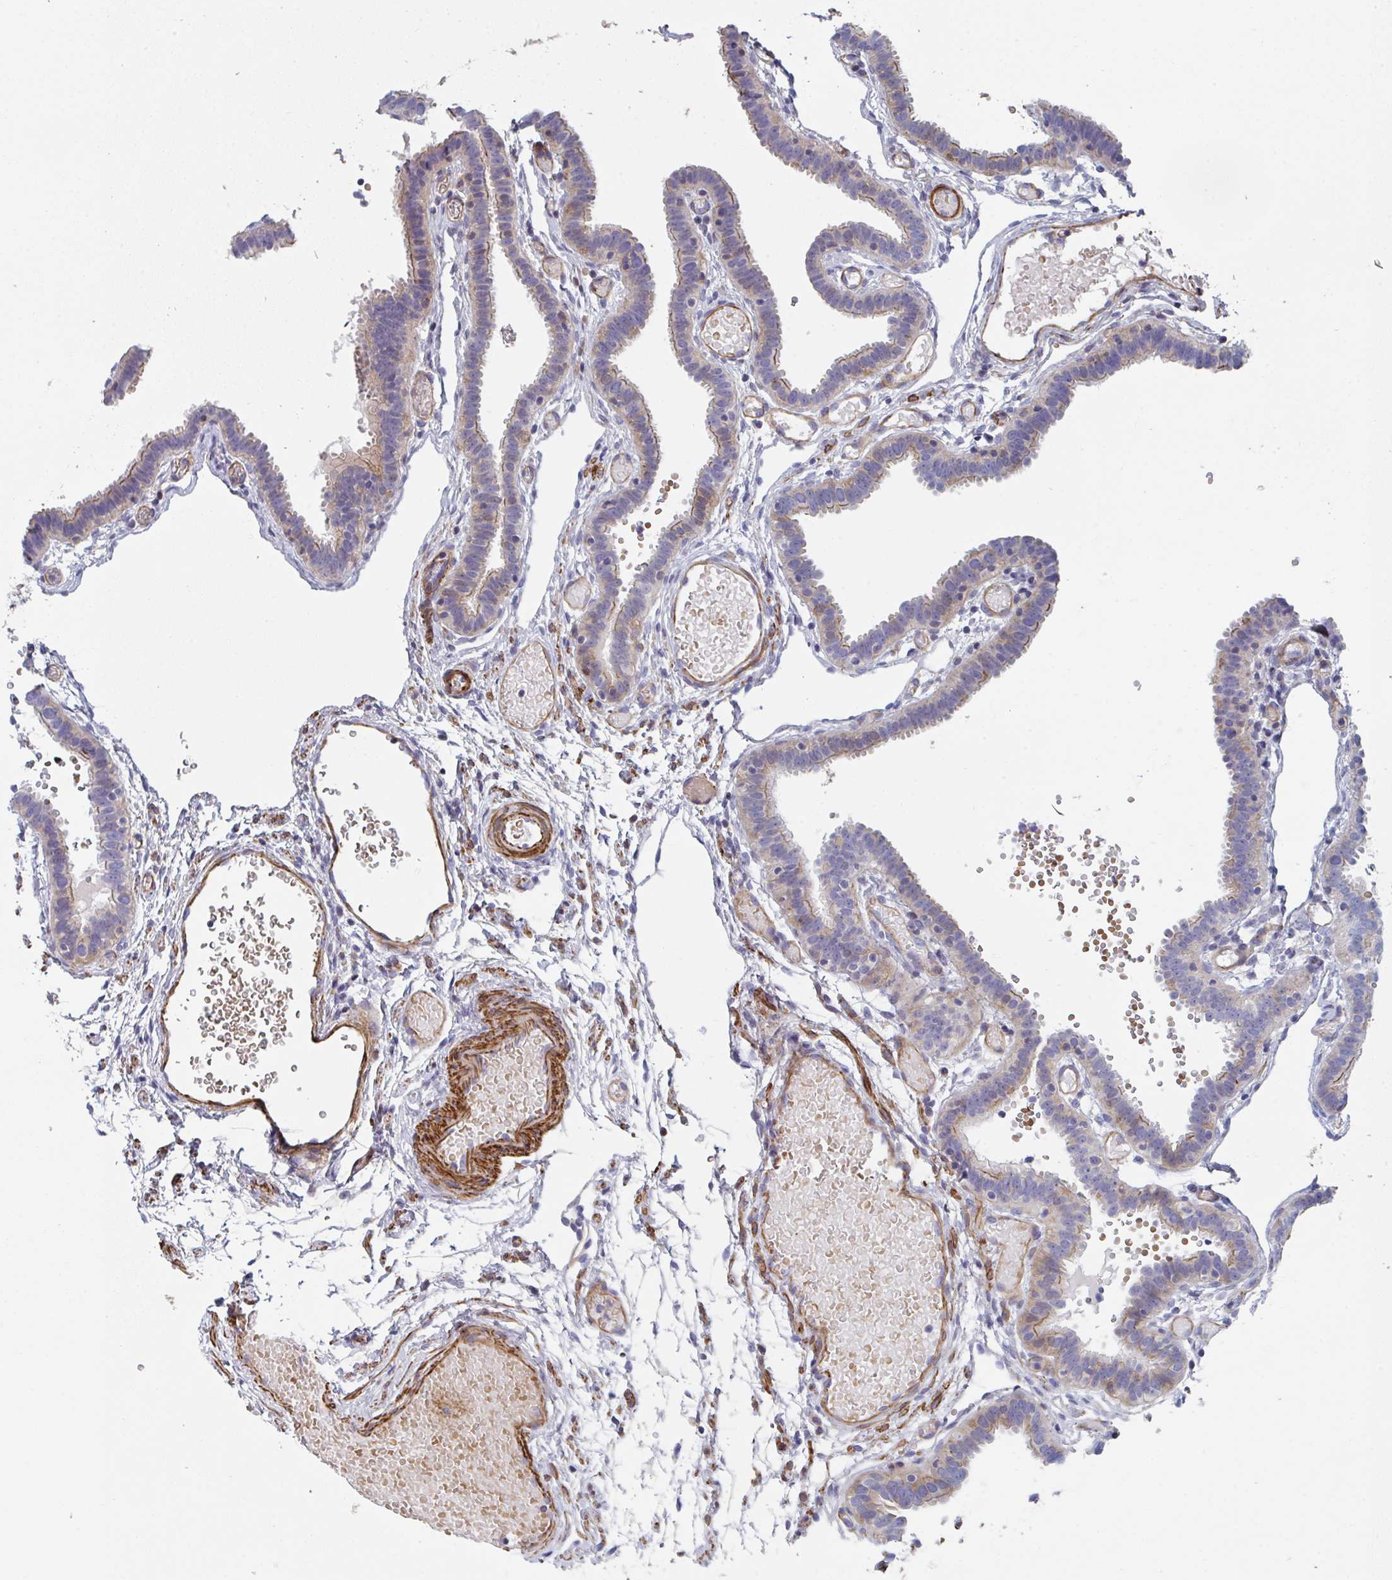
{"staining": {"intensity": "weak", "quantity": "<25%", "location": "cytoplasmic/membranous"}, "tissue": "fallopian tube", "cell_type": "Glandular cells", "image_type": "normal", "snomed": [{"axis": "morphology", "description": "Normal tissue, NOS"}, {"axis": "topography", "description": "Fallopian tube"}], "caption": "Immunohistochemical staining of benign fallopian tube exhibits no significant positivity in glandular cells.", "gene": "FZD2", "patient": {"sex": "female", "age": 37}}